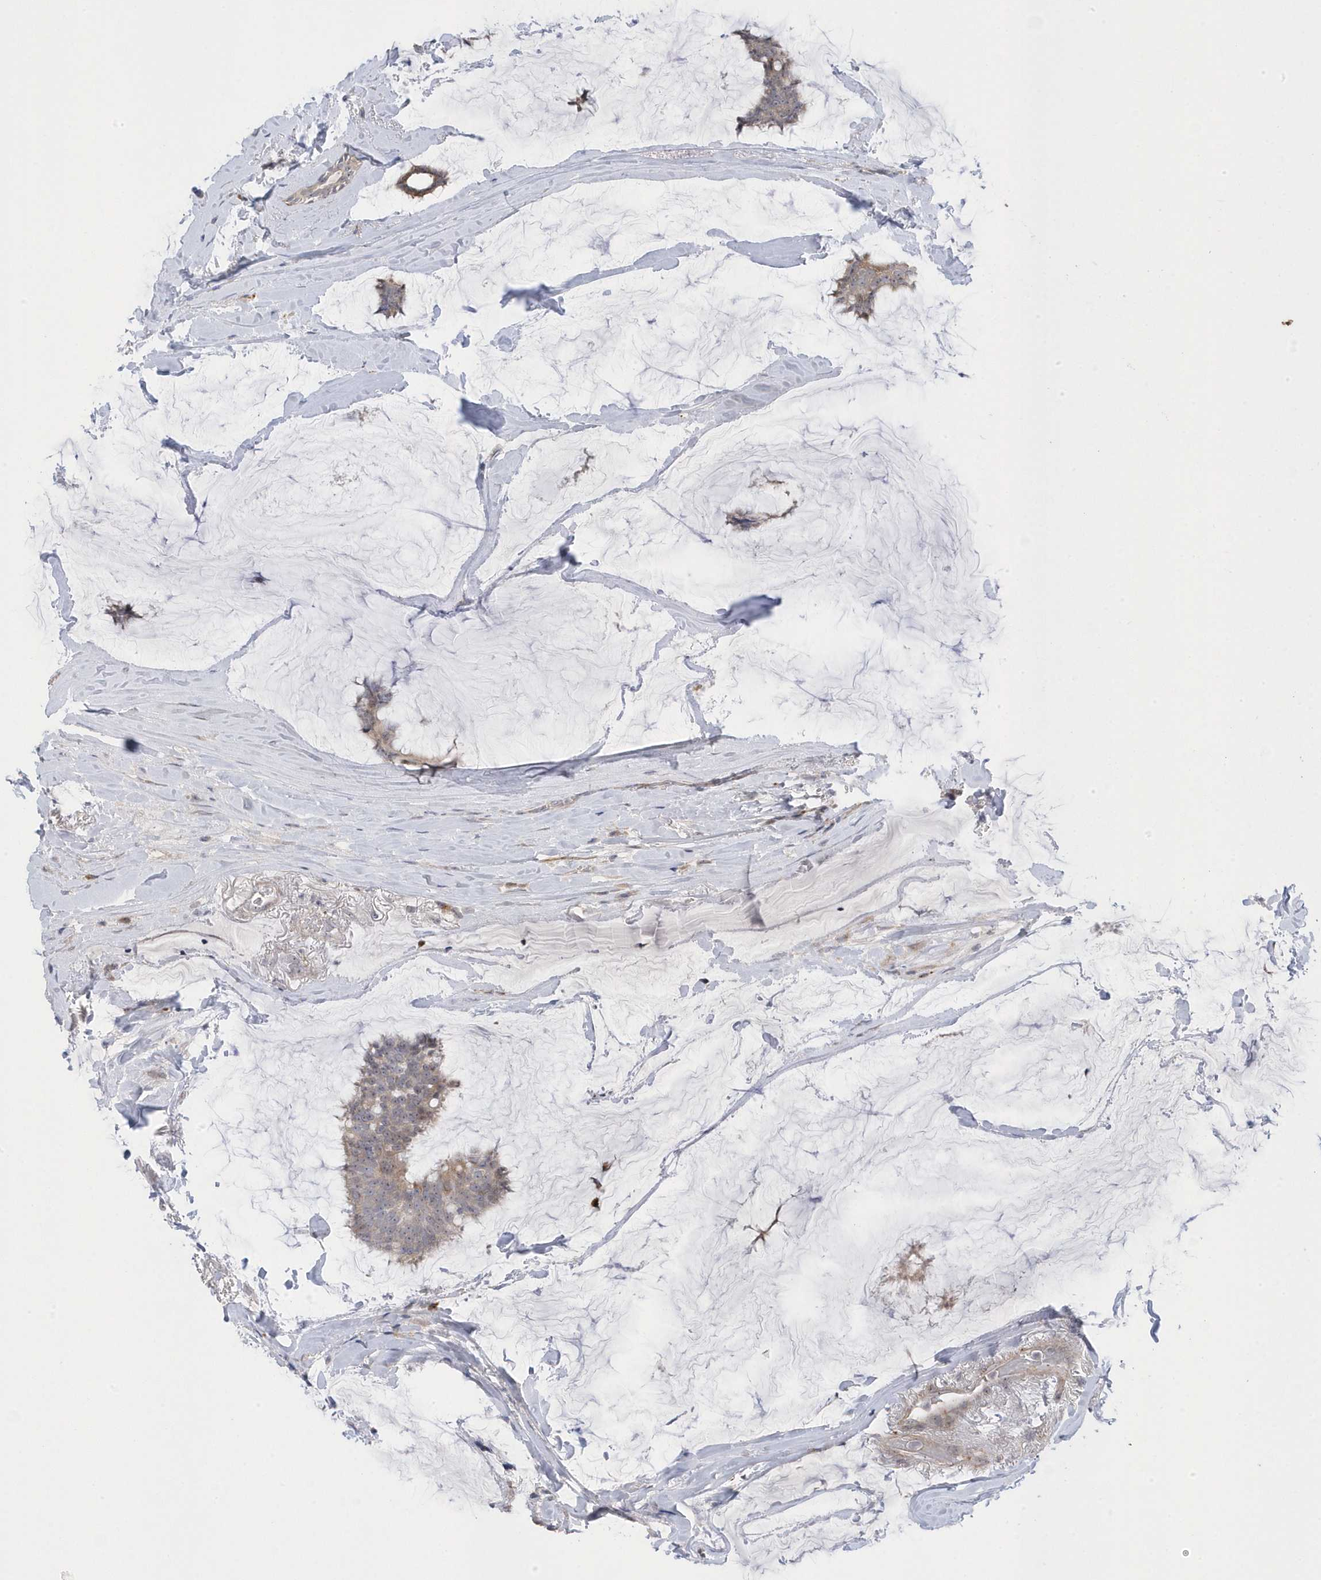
{"staining": {"intensity": "weak", "quantity": "25%-75%", "location": "cytoplasmic/membranous"}, "tissue": "breast cancer", "cell_type": "Tumor cells", "image_type": "cancer", "snomed": [{"axis": "morphology", "description": "Duct carcinoma"}, {"axis": "topography", "description": "Breast"}], "caption": "An immunohistochemistry image of neoplastic tissue is shown. Protein staining in brown labels weak cytoplasmic/membranous positivity in breast infiltrating ductal carcinoma within tumor cells. The staining is performed using DAB (3,3'-diaminobenzidine) brown chromogen to label protein expression. The nuclei are counter-stained blue using hematoxylin.", "gene": "GTPBP6", "patient": {"sex": "female", "age": 93}}